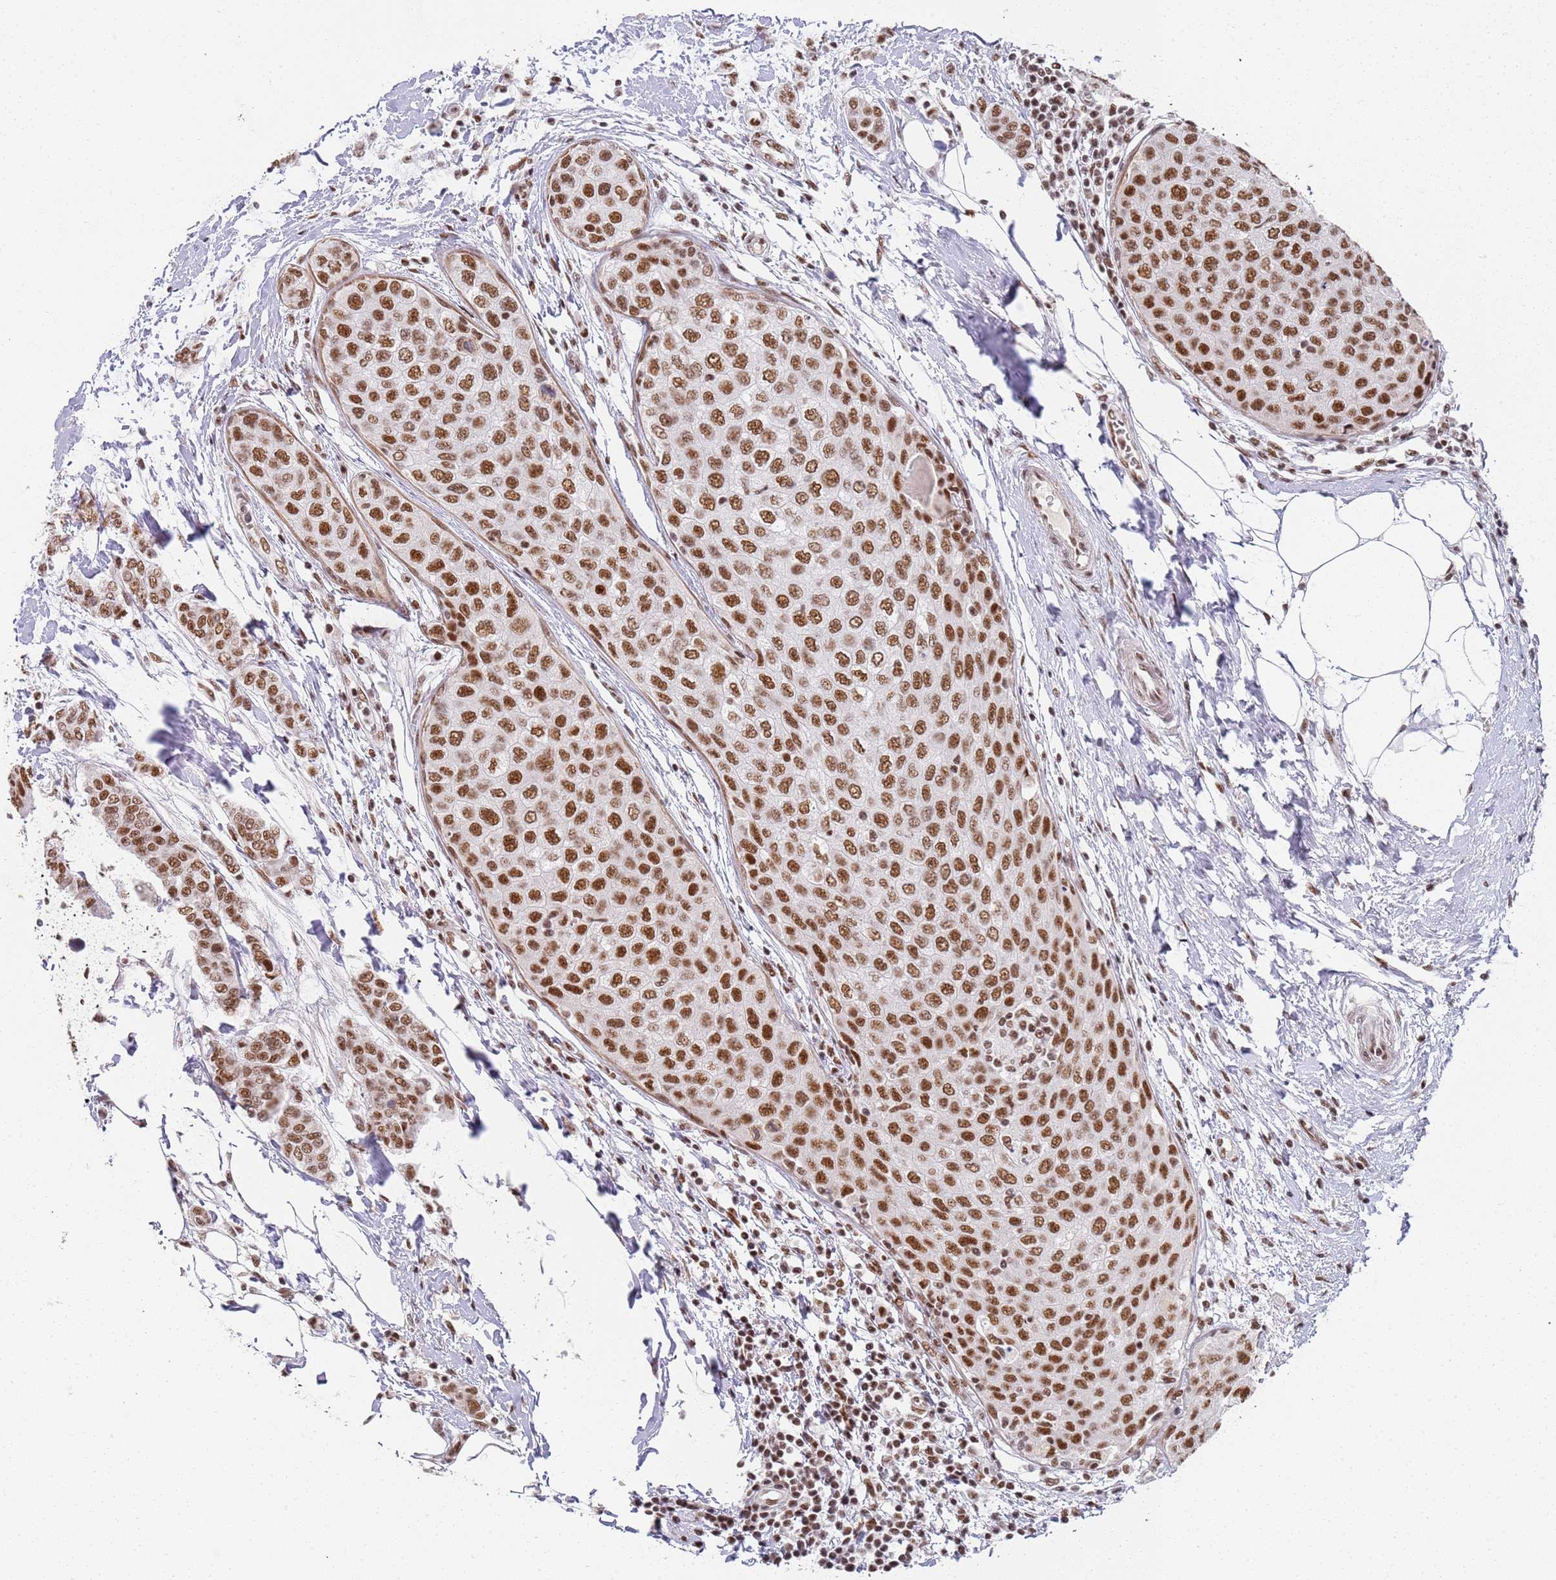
{"staining": {"intensity": "moderate", "quantity": ">75%", "location": "nuclear"}, "tissue": "breast cancer", "cell_type": "Tumor cells", "image_type": "cancer", "snomed": [{"axis": "morphology", "description": "Duct carcinoma"}, {"axis": "topography", "description": "Breast"}], "caption": "Brown immunohistochemical staining in human breast infiltrating ductal carcinoma exhibits moderate nuclear expression in about >75% of tumor cells.", "gene": "AKAP8L", "patient": {"sex": "female", "age": 72}}